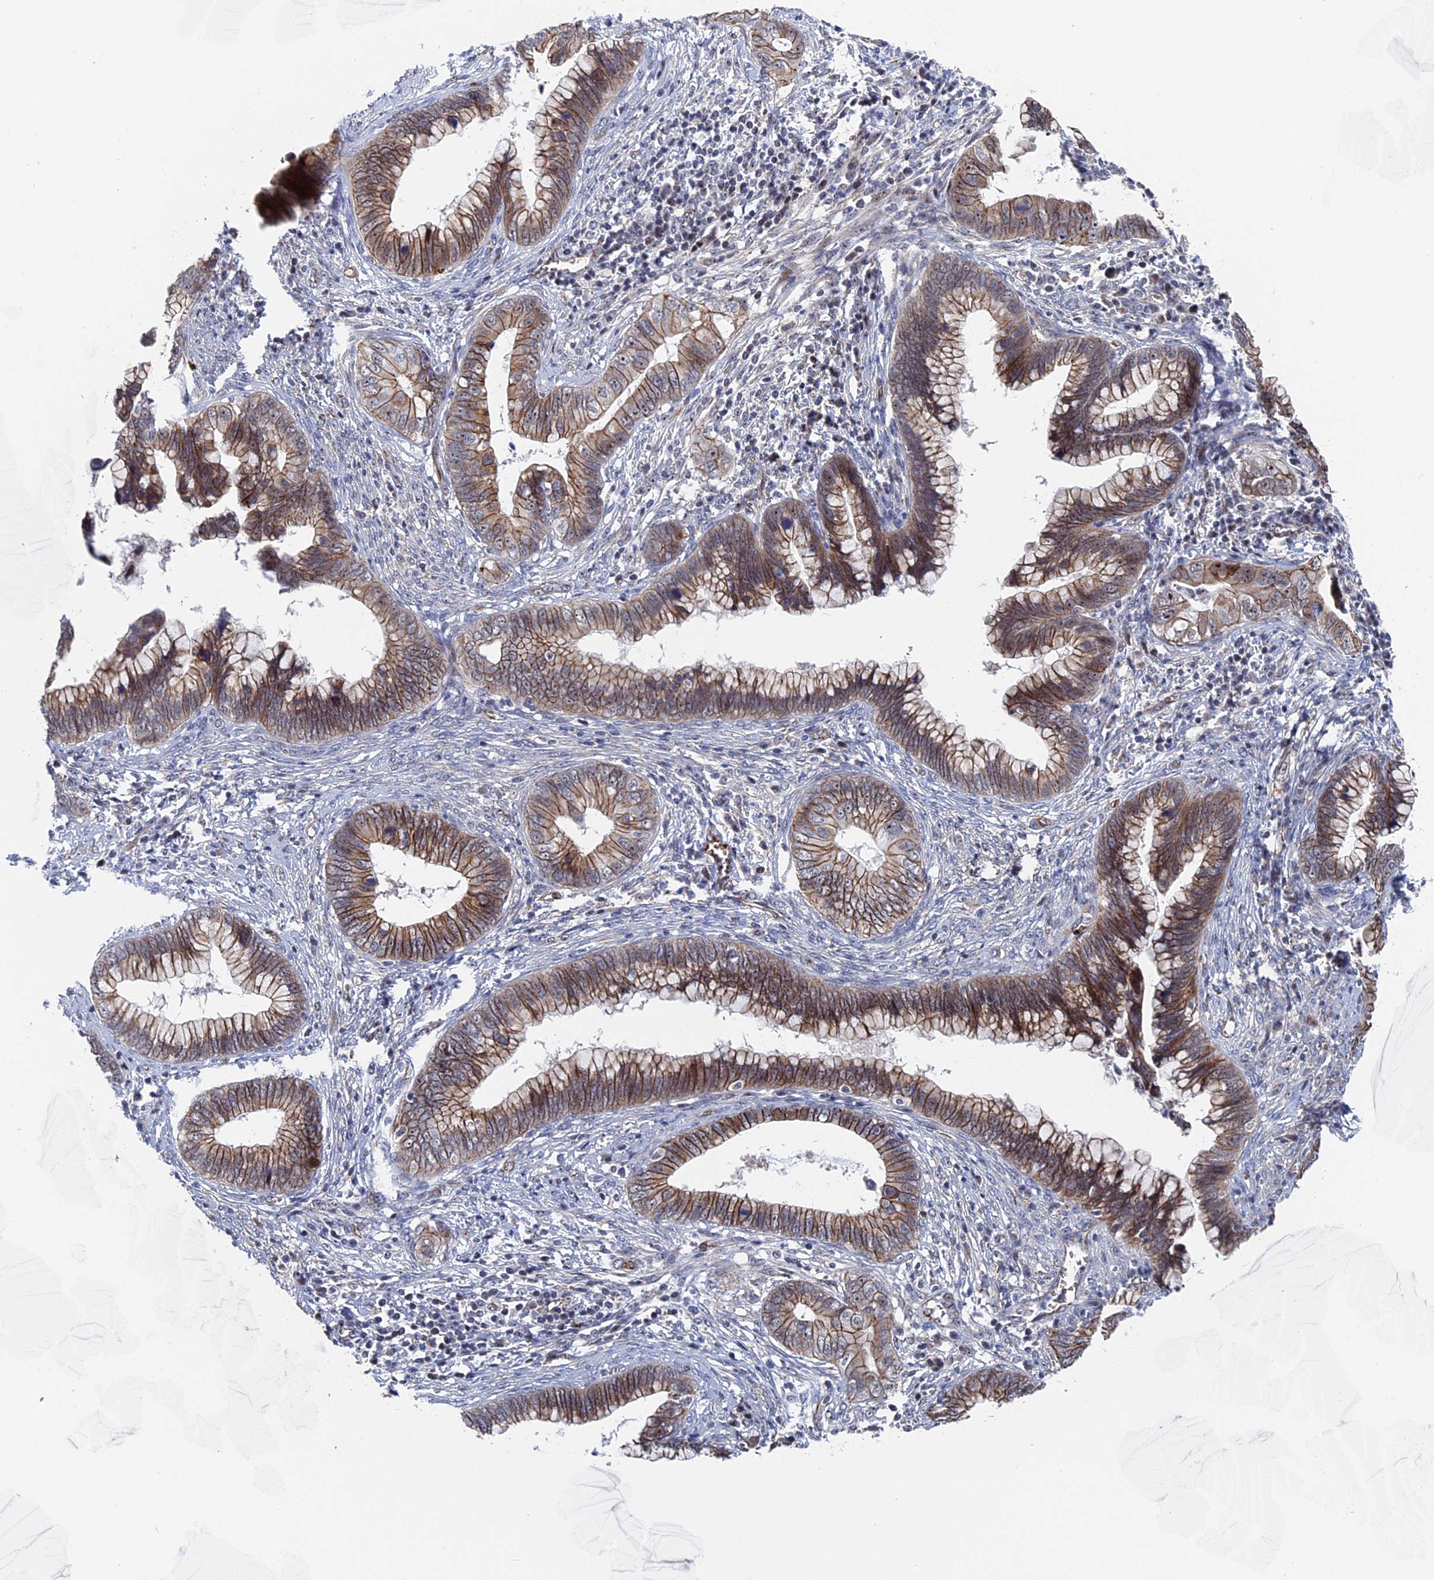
{"staining": {"intensity": "moderate", "quantity": ">75%", "location": "cytoplasmic/membranous,nuclear"}, "tissue": "cervical cancer", "cell_type": "Tumor cells", "image_type": "cancer", "snomed": [{"axis": "morphology", "description": "Adenocarcinoma, NOS"}, {"axis": "topography", "description": "Cervix"}], "caption": "Protein expression by immunohistochemistry exhibits moderate cytoplasmic/membranous and nuclear staining in approximately >75% of tumor cells in cervical cancer (adenocarcinoma).", "gene": "EXOSC9", "patient": {"sex": "female", "age": 44}}